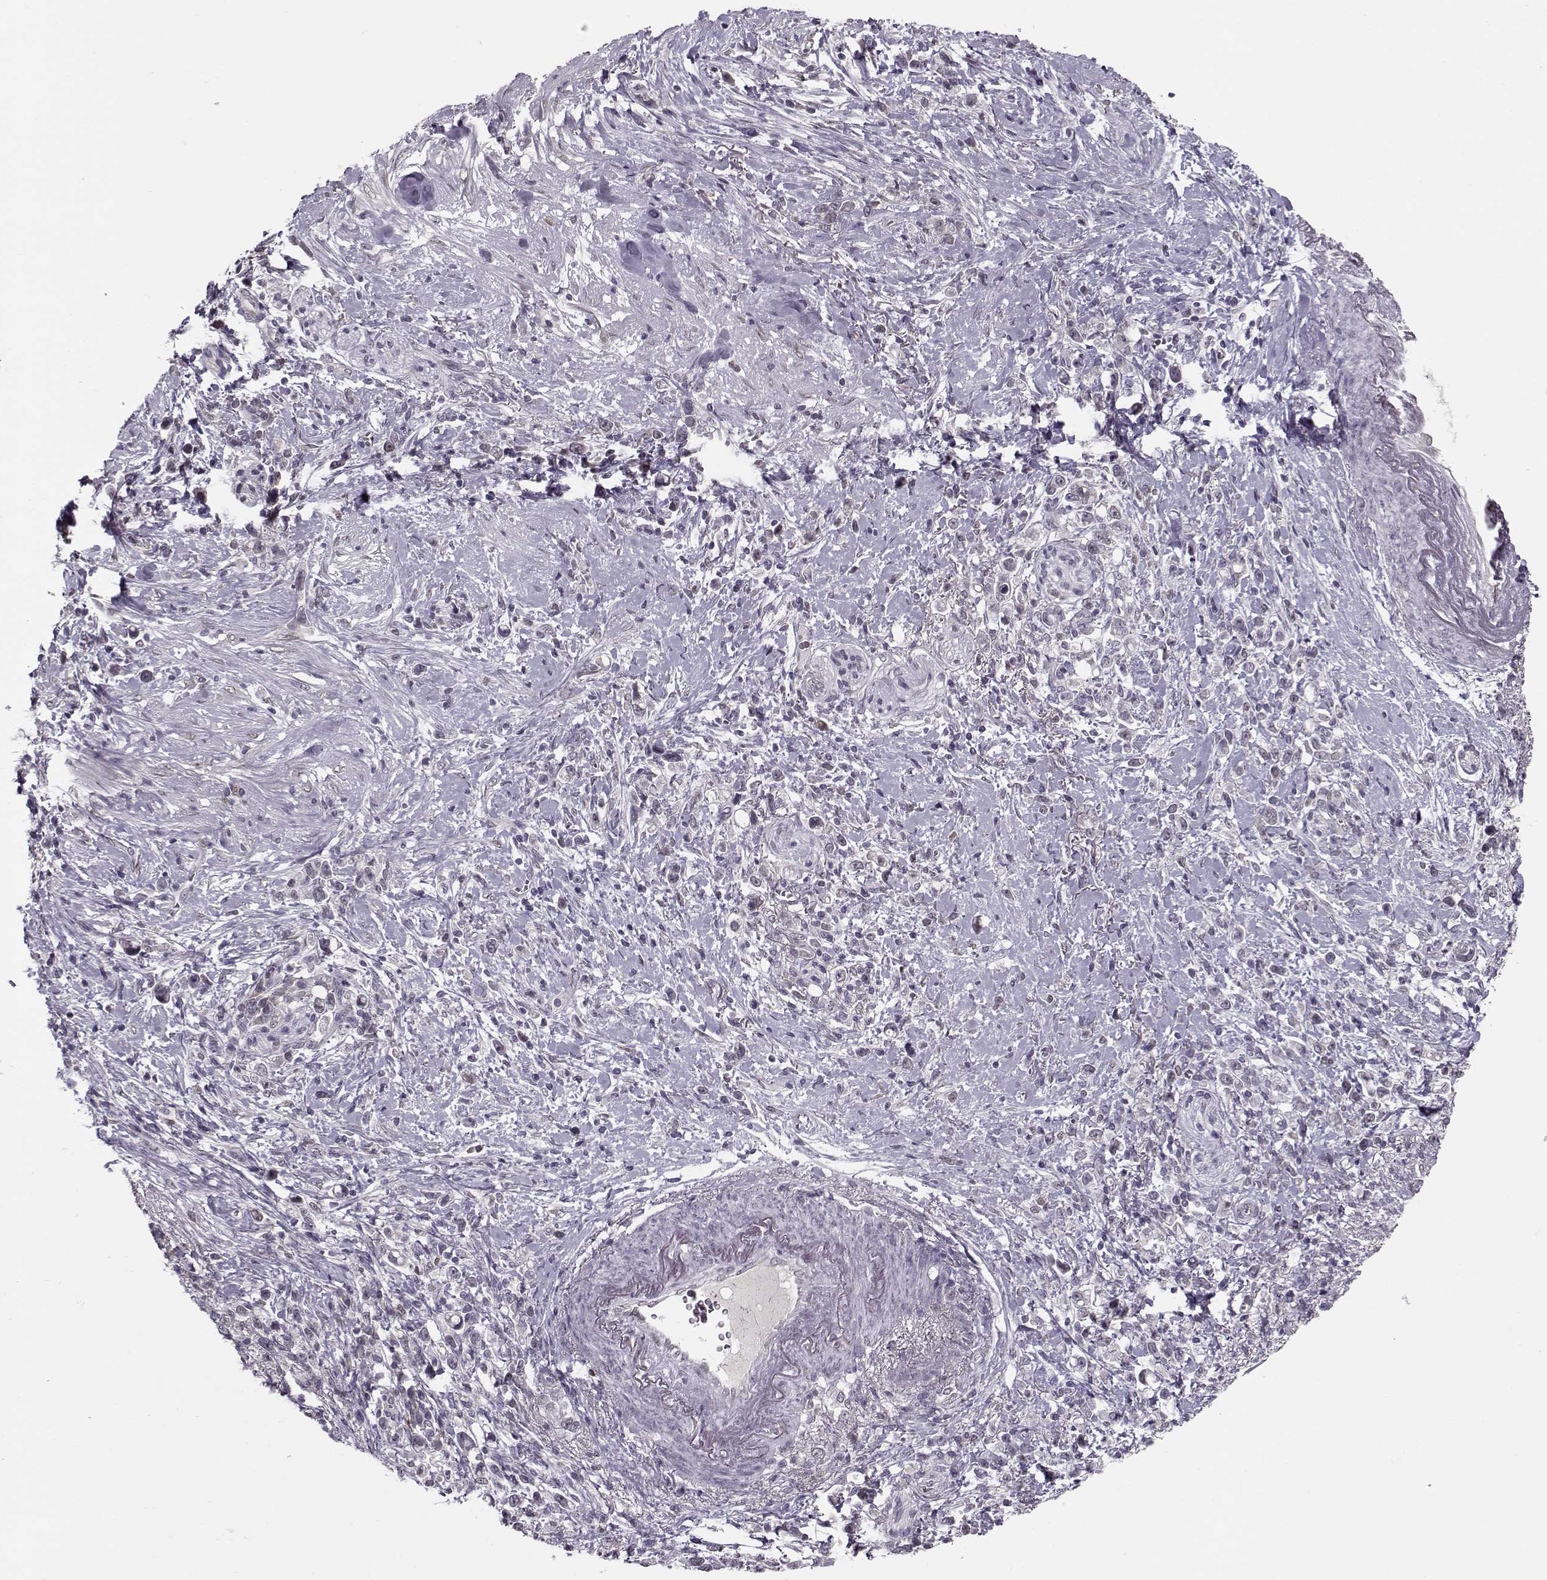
{"staining": {"intensity": "negative", "quantity": "none", "location": "none"}, "tissue": "stomach cancer", "cell_type": "Tumor cells", "image_type": "cancer", "snomed": [{"axis": "morphology", "description": "Adenocarcinoma, NOS"}, {"axis": "topography", "description": "Stomach"}], "caption": "This is an immunohistochemistry histopathology image of human adenocarcinoma (stomach). There is no staining in tumor cells.", "gene": "DNAI3", "patient": {"sex": "male", "age": 63}}